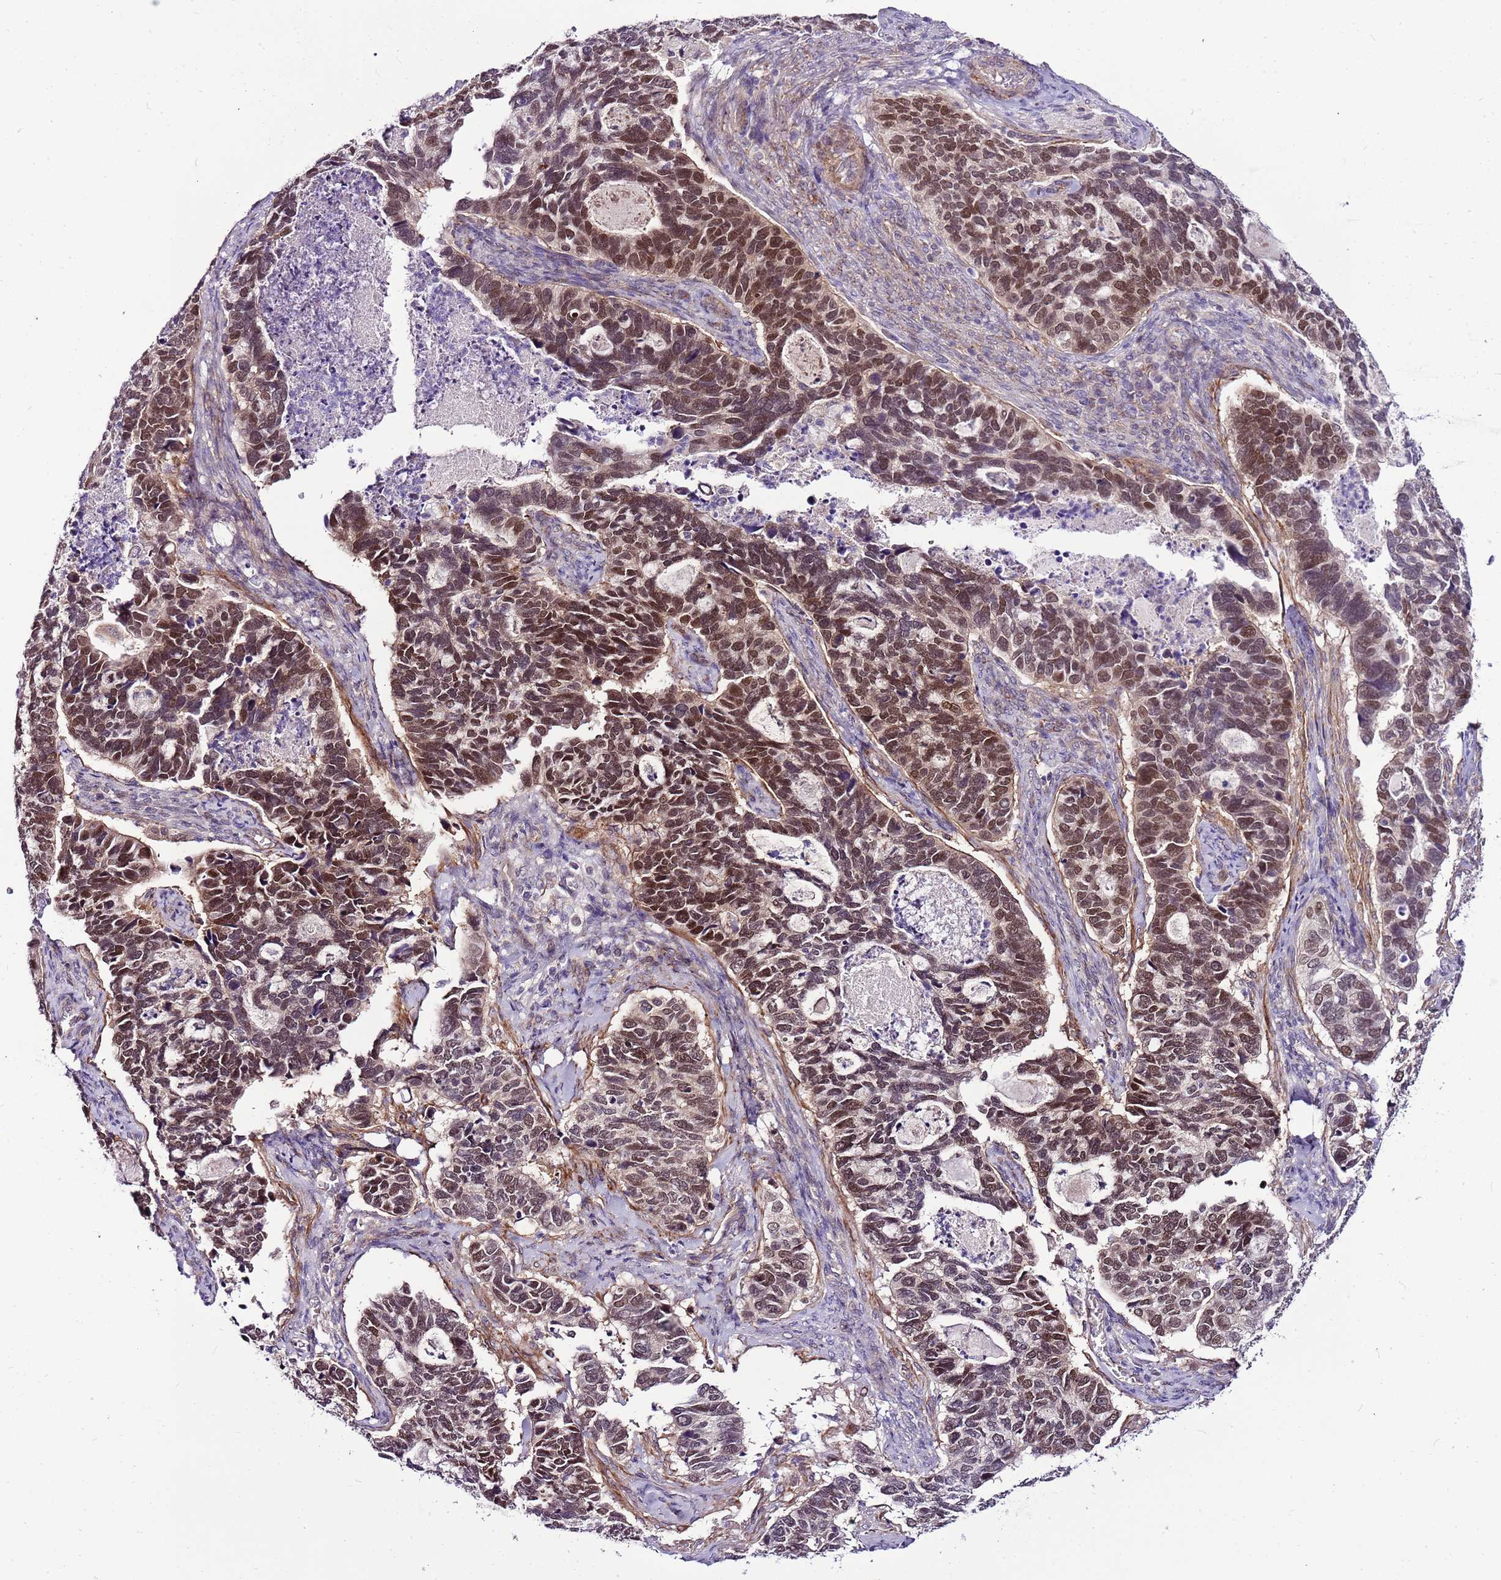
{"staining": {"intensity": "moderate", "quantity": ">75%", "location": "nuclear"}, "tissue": "cervical cancer", "cell_type": "Tumor cells", "image_type": "cancer", "snomed": [{"axis": "morphology", "description": "Squamous cell carcinoma, NOS"}, {"axis": "topography", "description": "Cervix"}], "caption": "A brown stain highlights moderate nuclear expression of a protein in human cervical squamous cell carcinoma tumor cells.", "gene": "POLE3", "patient": {"sex": "female", "age": 38}}